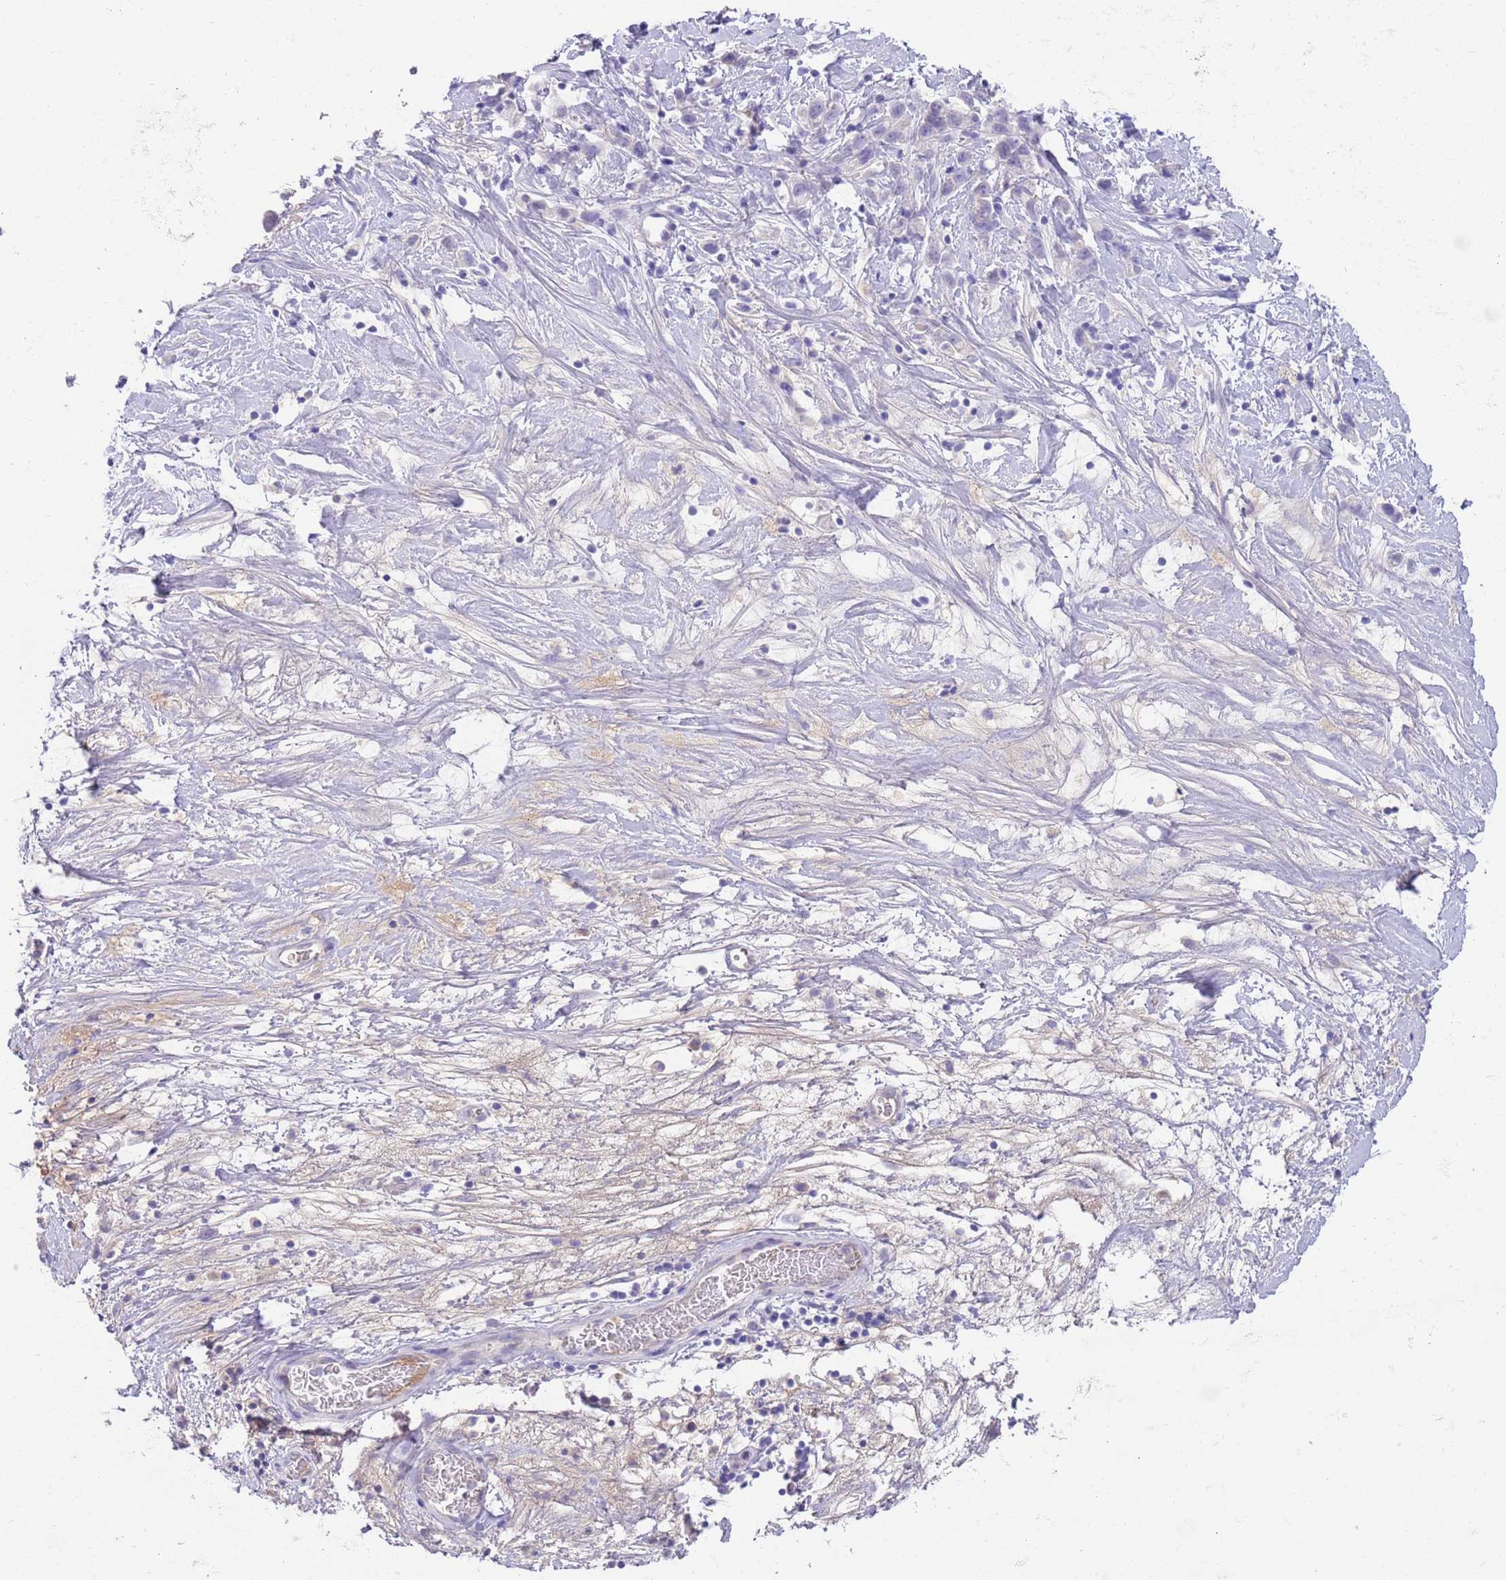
{"staining": {"intensity": "negative", "quantity": "none", "location": "none"}, "tissue": "stomach cancer", "cell_type": "Tumor cells", "image_type": "cancer", "snomed": [{"axis": "morphology", "description": "Adenocarcinoma, NOS"}, {"axis": "topography", "description": "Stomach"}], "caption": "Tumor cells show no significant protein staining in stomach adenocarcinoma.", "gene": "IGFL4", "patient": {"sex": "female", "age": 65}}